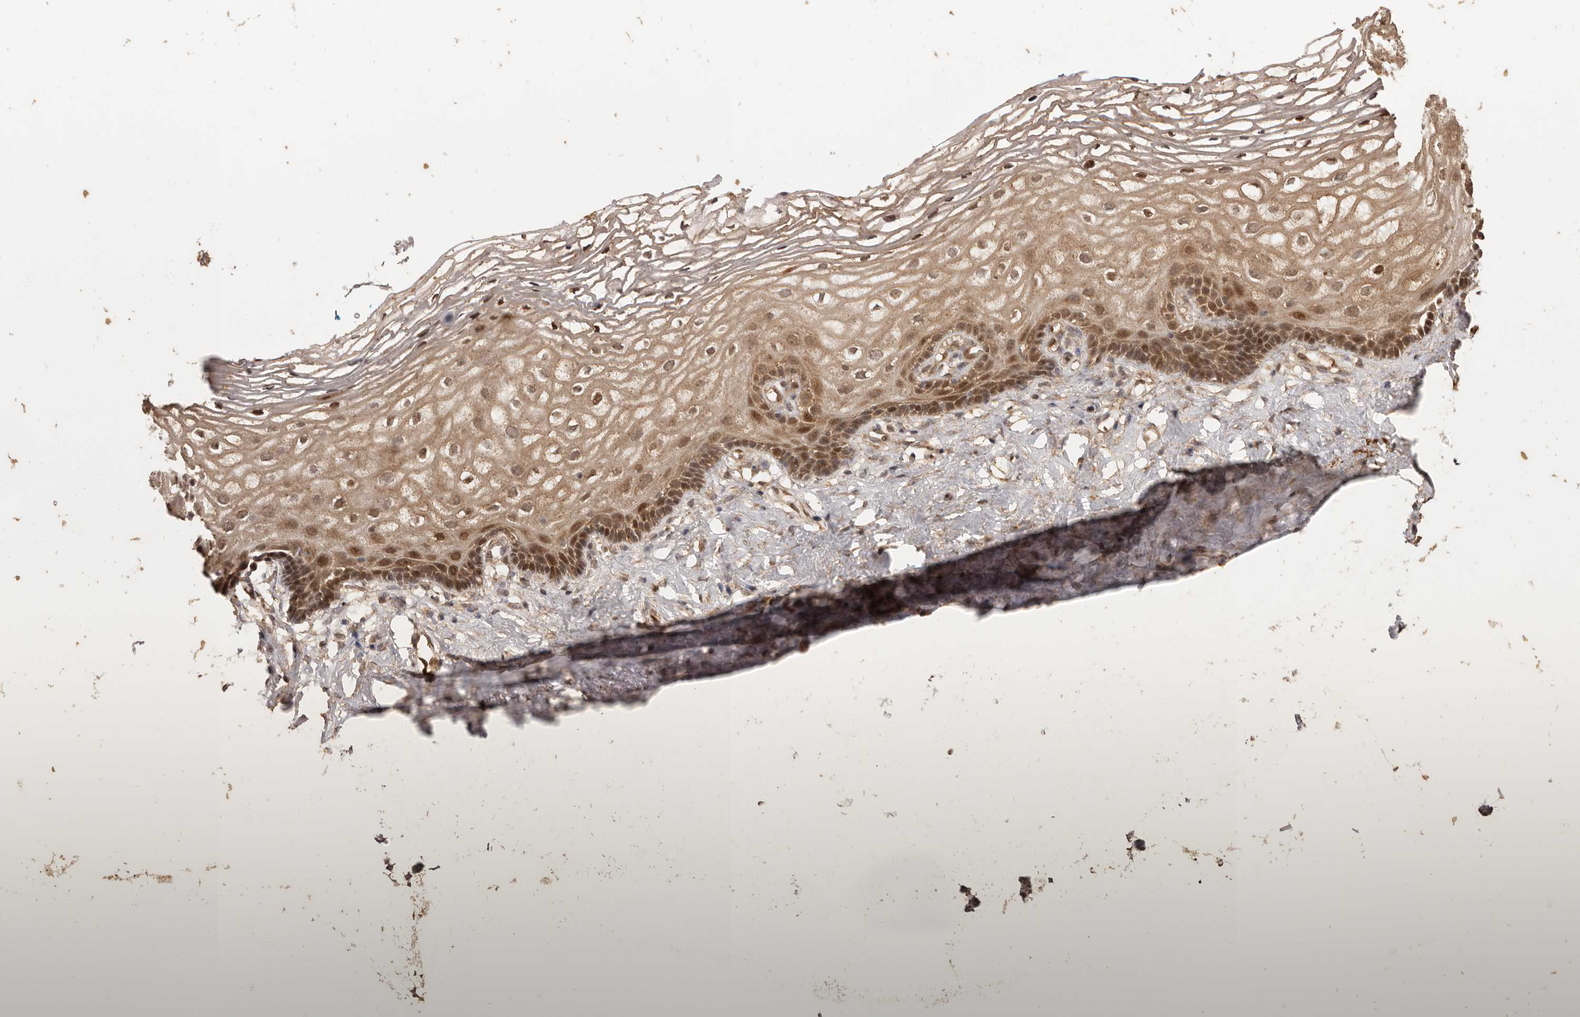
{"staining": {"intensity": "moderate", "quantity": ">75%", "location": "cytoplasmic/membranous,nuclear"}, "tissue": "vagina", "cell_type": "Squamous epithelial cells", "image_type": "normal", "snomed": [{"axis": "morphology", "description": "Normal tissue, NOS"}, {"axis": "morphology", "description": "Adenocarcinoma, NOS"}, {"axis": "topography", "description": "Rectum"}, {"axis": "topography", "description": "Vagina"}], "caption": "Immunohistochemistry of benign vagina displays medium levels of moderate cytoplasmic/membranous,nuclear expression in approximately >75% of squamous epithelial cells.", "gene": "UBR2", "patient": {"sex": "female", "age": 71}}